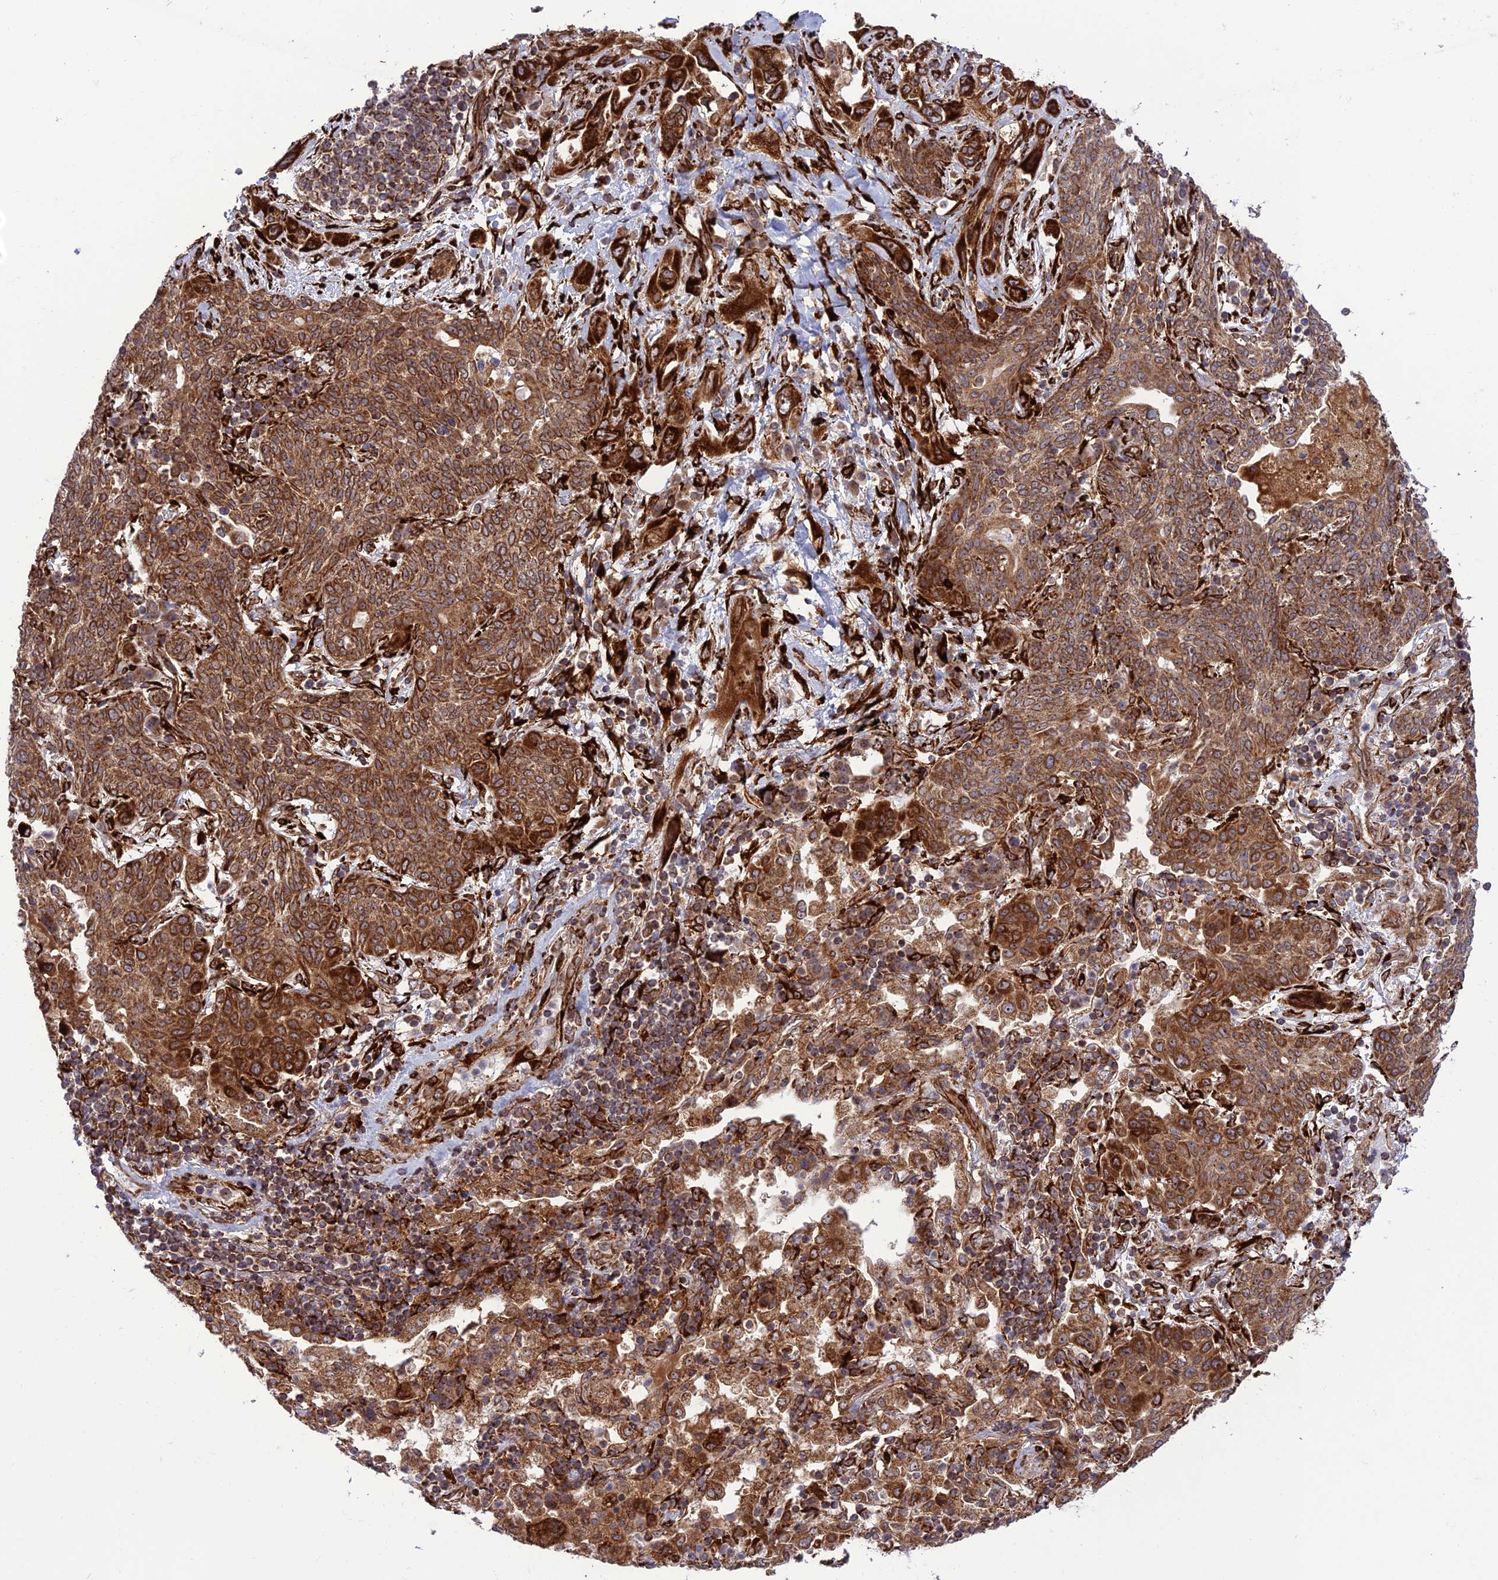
{"staining": {"intensity": "strong", "quantity": ">75%", "location": "cytoplasmic/membranous"}, "tissue": "lung cancer", "cell_type": "Tumor cells", "image_type": "cancer", "snomed": [{"axis": "morphology", "description": "Squamous cell carcinoma, NOS"}, {"axis": "topography", "description": "Lung"}], "caption": "Approximately >75% of tumor cells in human squamous cell carcinoma (lung) exhibit strong cytoplasmic/membranous protein expression as visualized by brown immunohistochemical staining.", "gene": "CRTAP", "patient": {"sex": "female", "age": 70}}